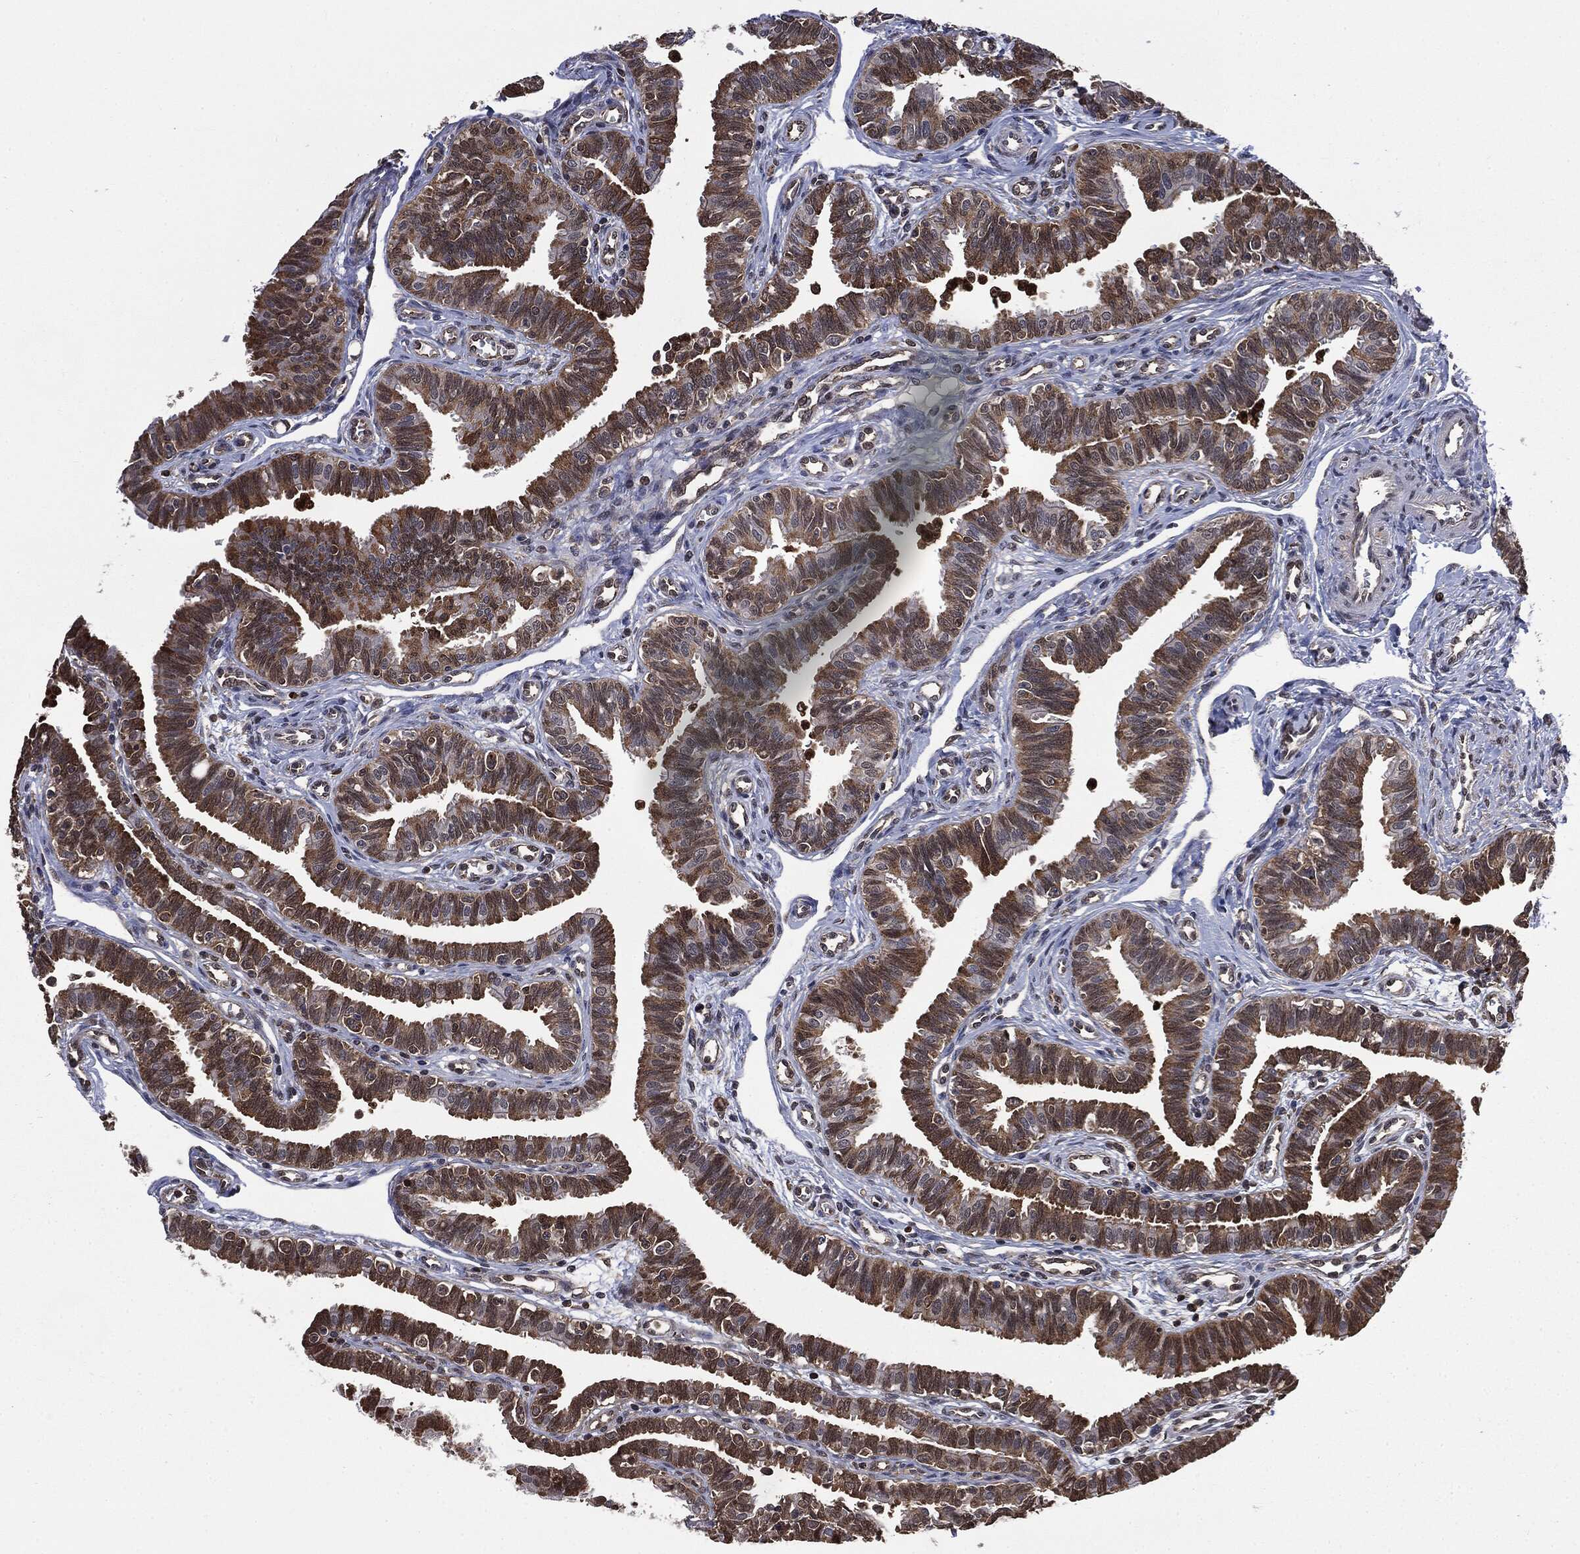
{"staining": {"intensity": "strong", "quantity": "25%-75%", "location": "cytoplasmic/membranous"}, "tissue": "fallopian tube", "cell_type": "Glandular cells", "image_type": "normal", "snomed": [{"axis": "morphology", "description": "Normal tissue, NOS"}, {"axis": "topography", "description": "Fallopian tube"}], "caption": "A brown stain shows strong cytoplasmic/membranous expression of a protein in glandular cells of unremarkable human fallopian tube. The protein is stained brown, and the nuclei are stained in blue (DAB (3,3'-diaminobenzidine) IHC with brightfield microscopy, high magnification).", "gene": "GPI", "patient": {"sex": "female", "age": 36}}